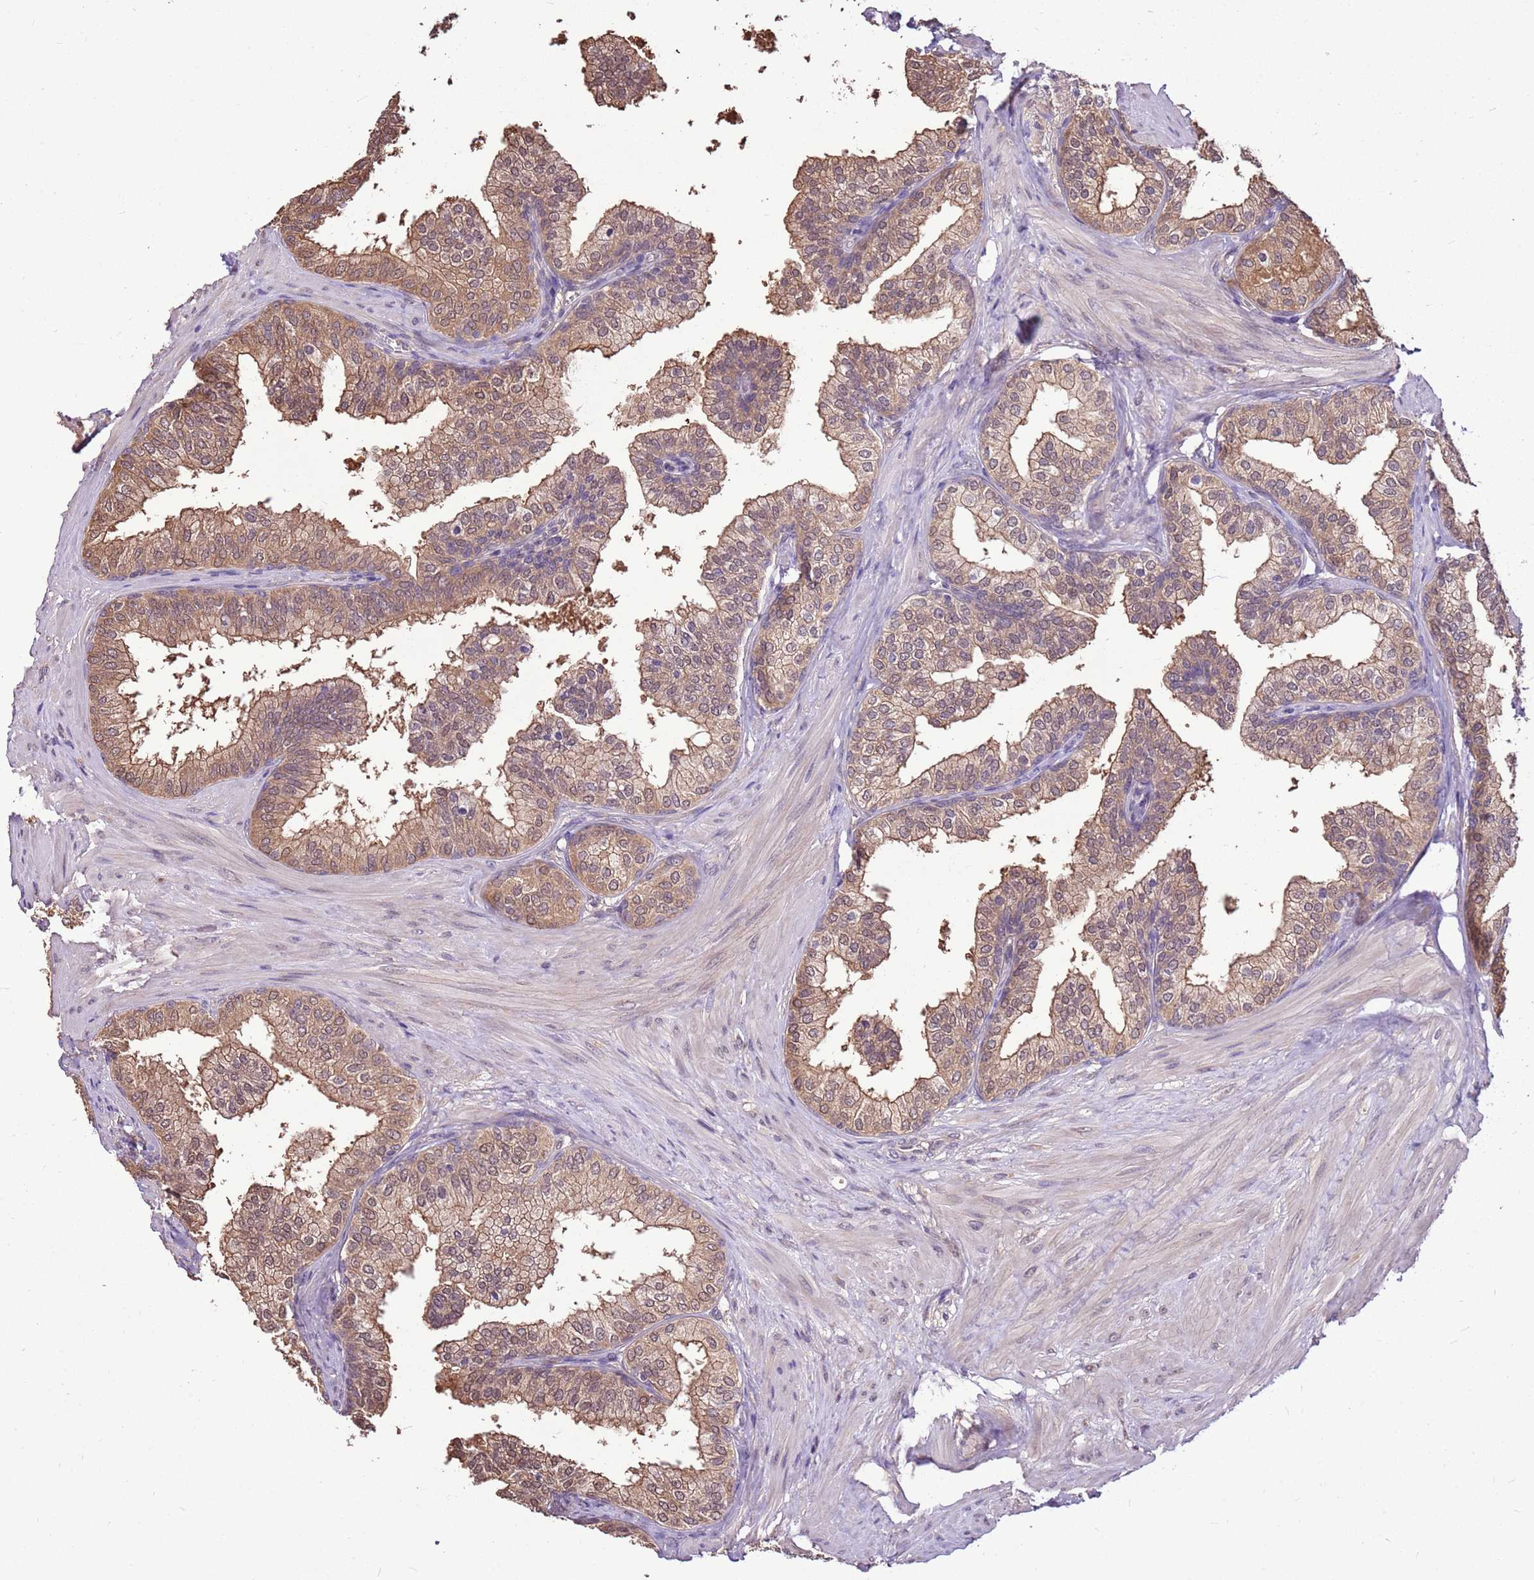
{"staining": {"intensity": "moderate", "quantity": "25%-75%", "location": "cytoplasmic/membranous"}, "tissue": "prostate", "cell_type": "Glandular cells", "image_type": "normal", "snomed": [{"axis": "morphology", "description": "Normal tissue, NOS"}, {"axis": "topography", "description": "Prostate"}], "caption": "Immunohistochemistry photomicrograph of benign human prostate stained for a protein (brown), which reveals medium levels of moderate cytoplasmic/membranous staining in approximately 25%-75% of glandular cells.", "gene": "BBS5", "patient": {"sex": "male", "age": 60}}